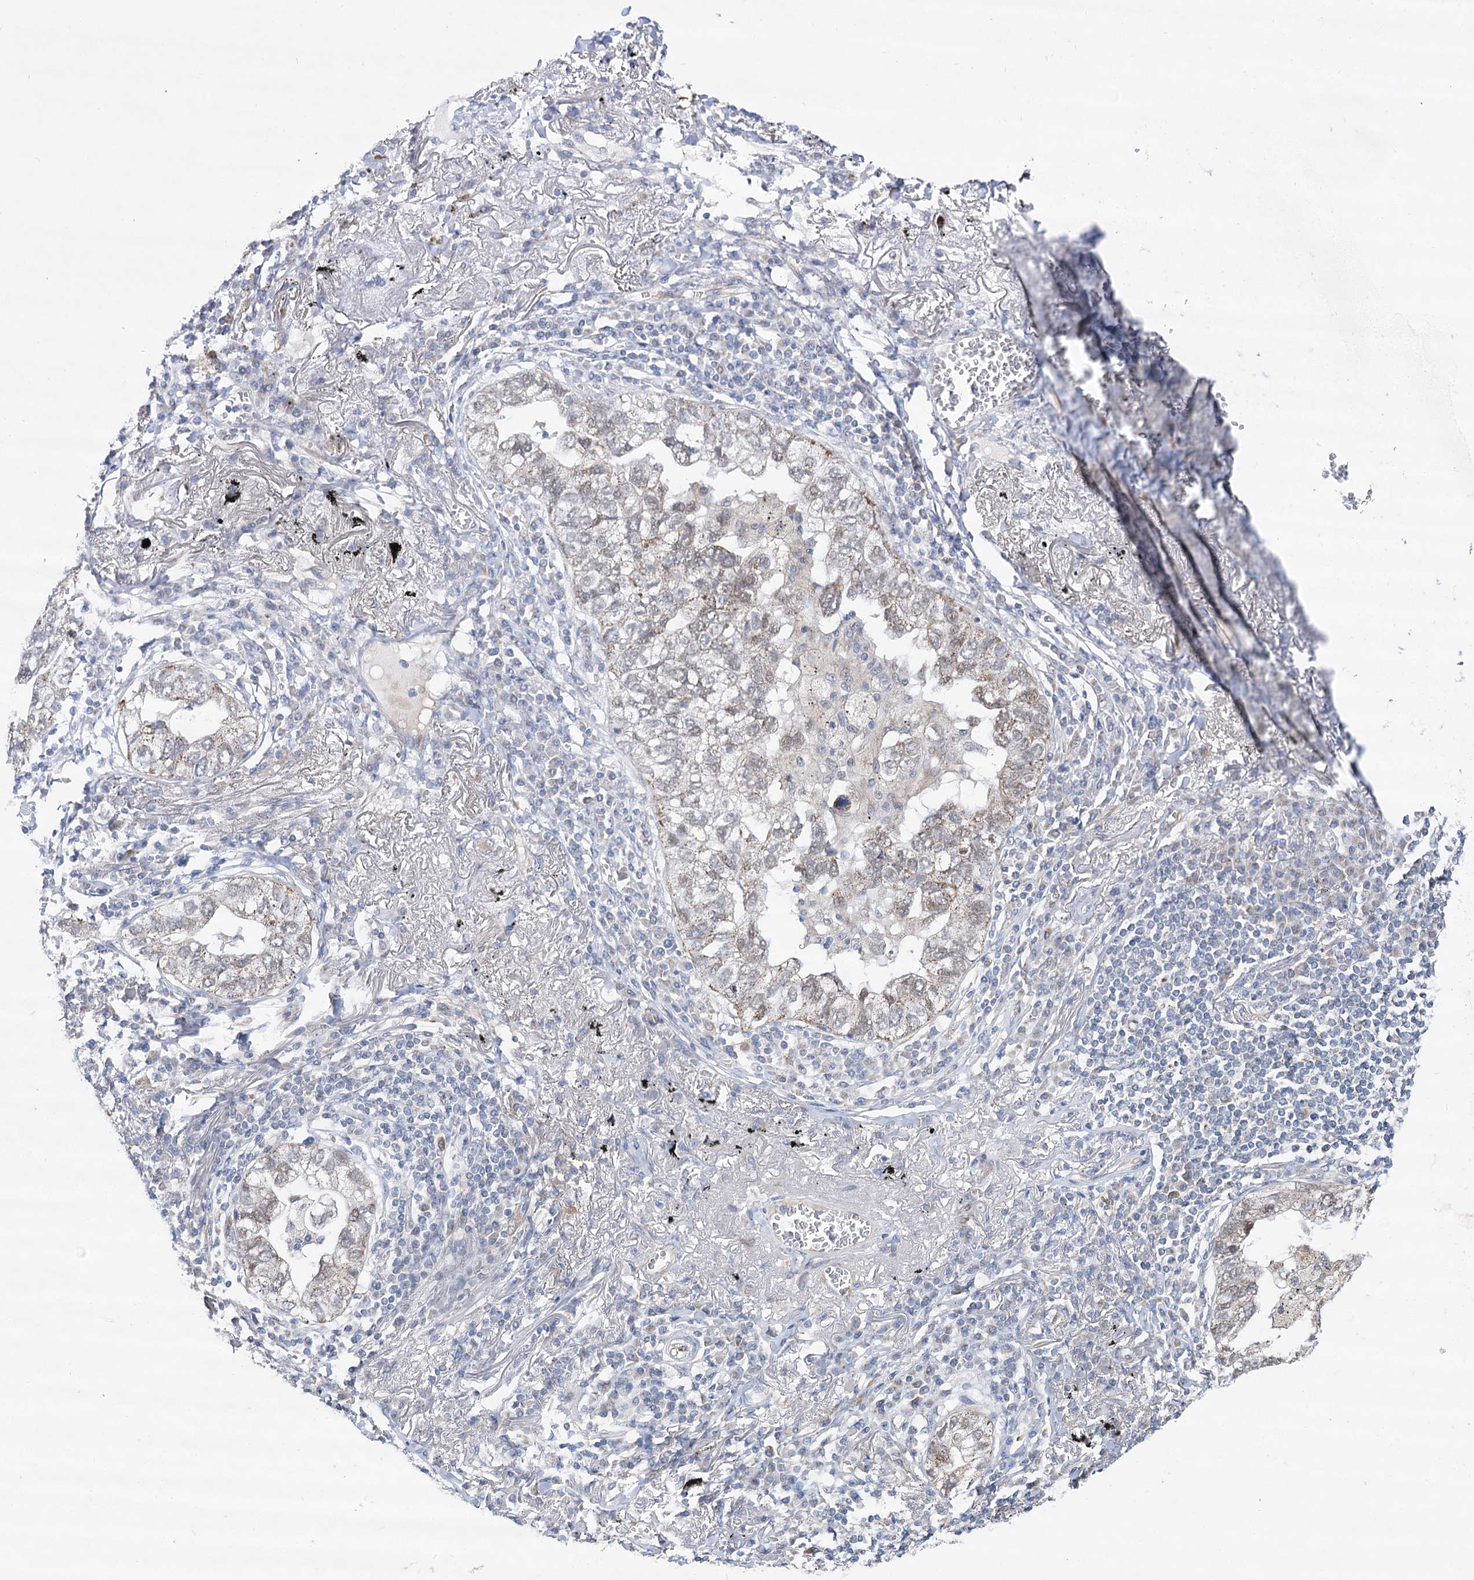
{"staining": {"intensity": "moderate", "quantity": "<25%", "location": "cytoplasmic/membranous"}, "tissue": "lung cancer", "cell_type": "Tumor cells", "image_type": "cancer", "snomed": [{"axis": "morphology", "description": "Adenocarcinoma, NOS"}, {"axis": "topography", "description": "Lung"}], "caption": "Lung adenocarcinoma stained for a protein (brown) displays moderate cytoplasmic/membranous positive positivity in about <25% of tumor cells.", "gene": "ECHDC3", "patient": {"sex": "male", "age": 65}}